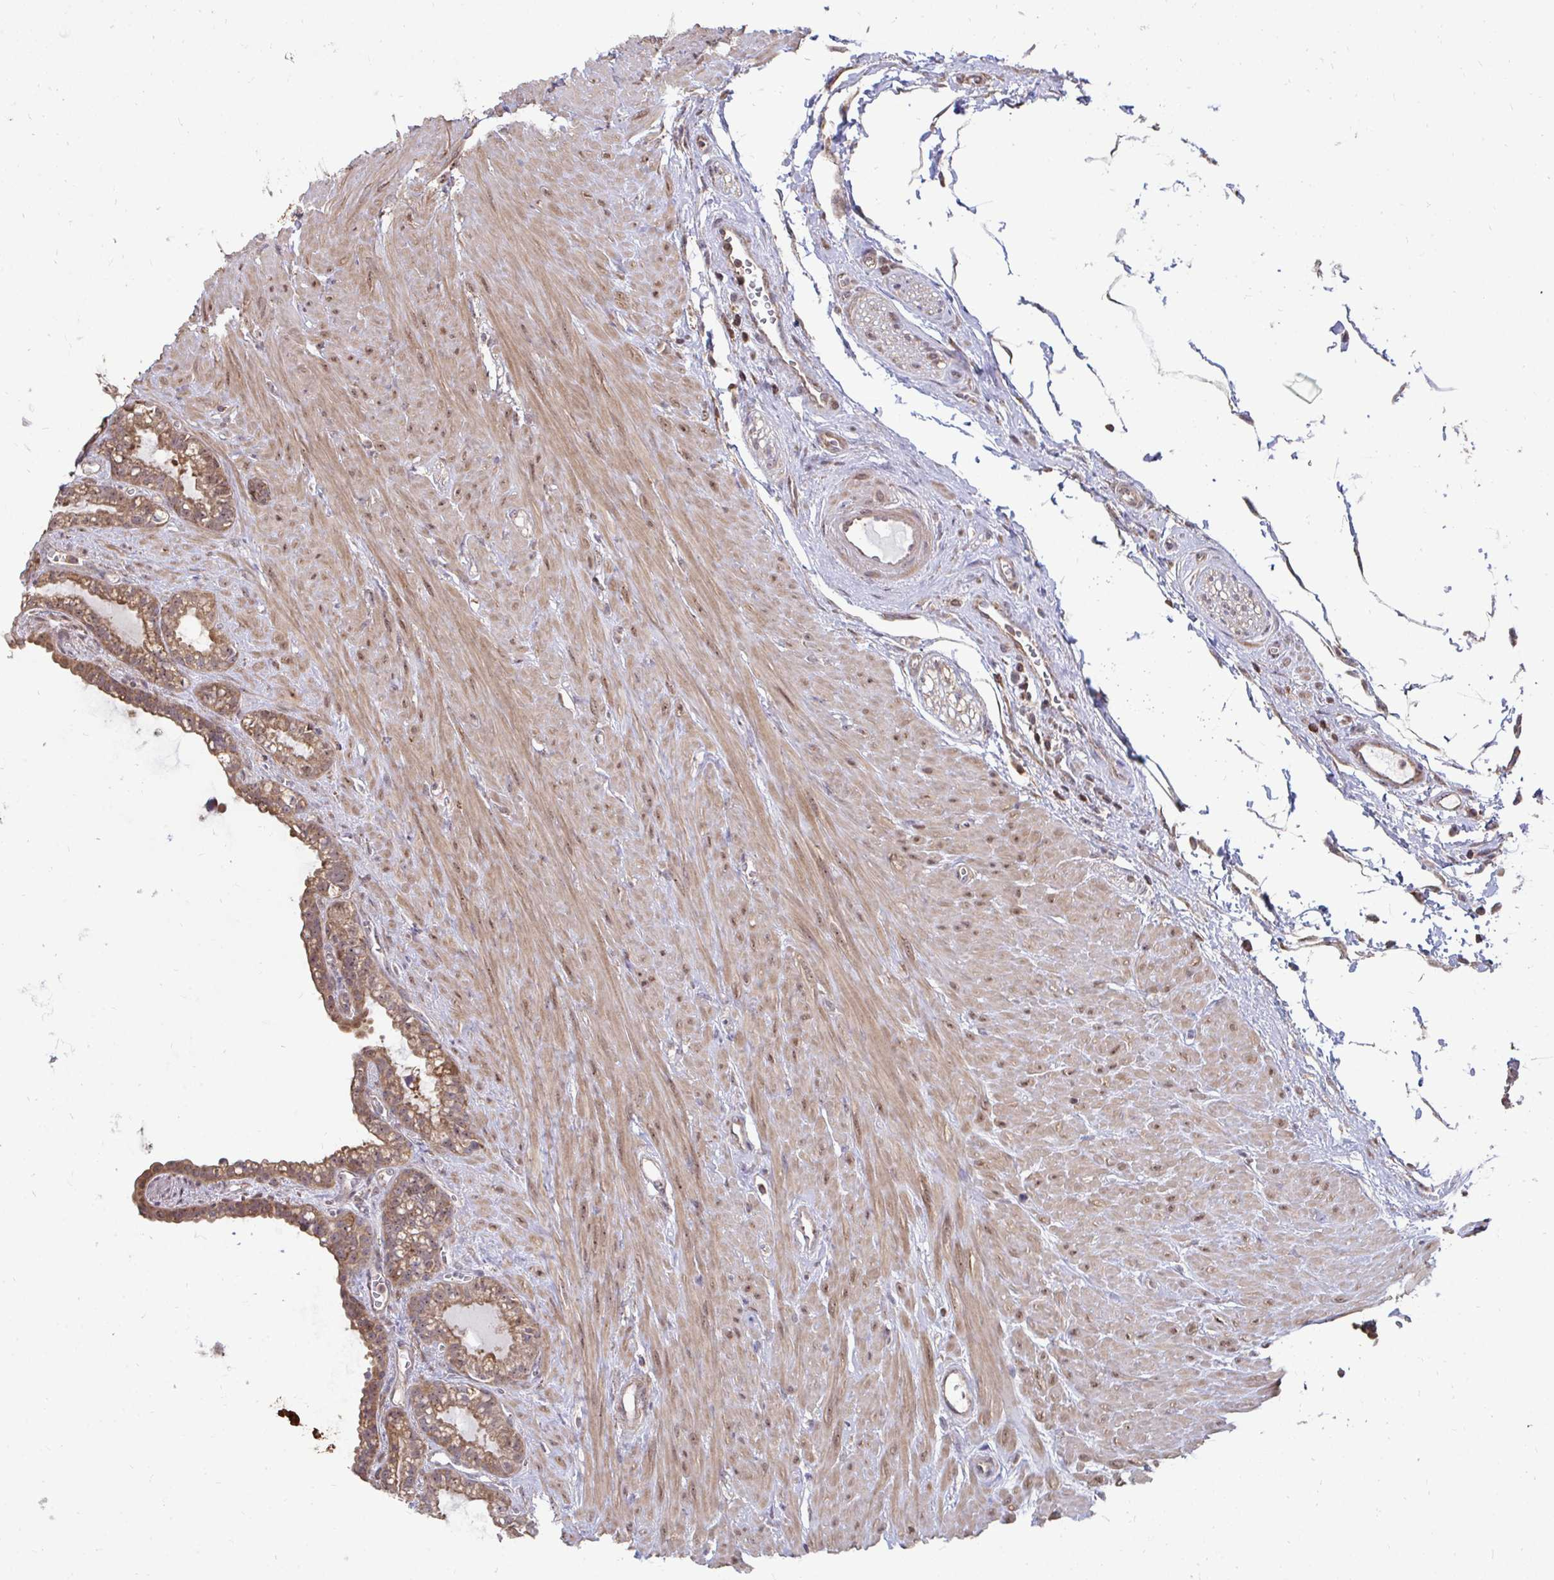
{"staining": {"intensity": "moderate", "quantity": ">75%", "location": "cytoplasmic/membranous"}, "tissue": "seminal vesicle", "cell_type": "Glandular cells", "image_type": "normal", "snomed": [{"axis": "morphology", "description": "Normal tissue, NOS"}, {"axis": "topography", "description": "Seminal veicle"}], "caption": "A brown stain highlights moderate cytoplasmic/membranous expression of a protein in glandular cells of normal human seminal vesicle. (DAB (3,3'-diaminobenzidine) = brown stain, brightfield microscopy at high magnification).", "gene": "DNAJA2", "patient": {"sex": "male", "age": 76}}